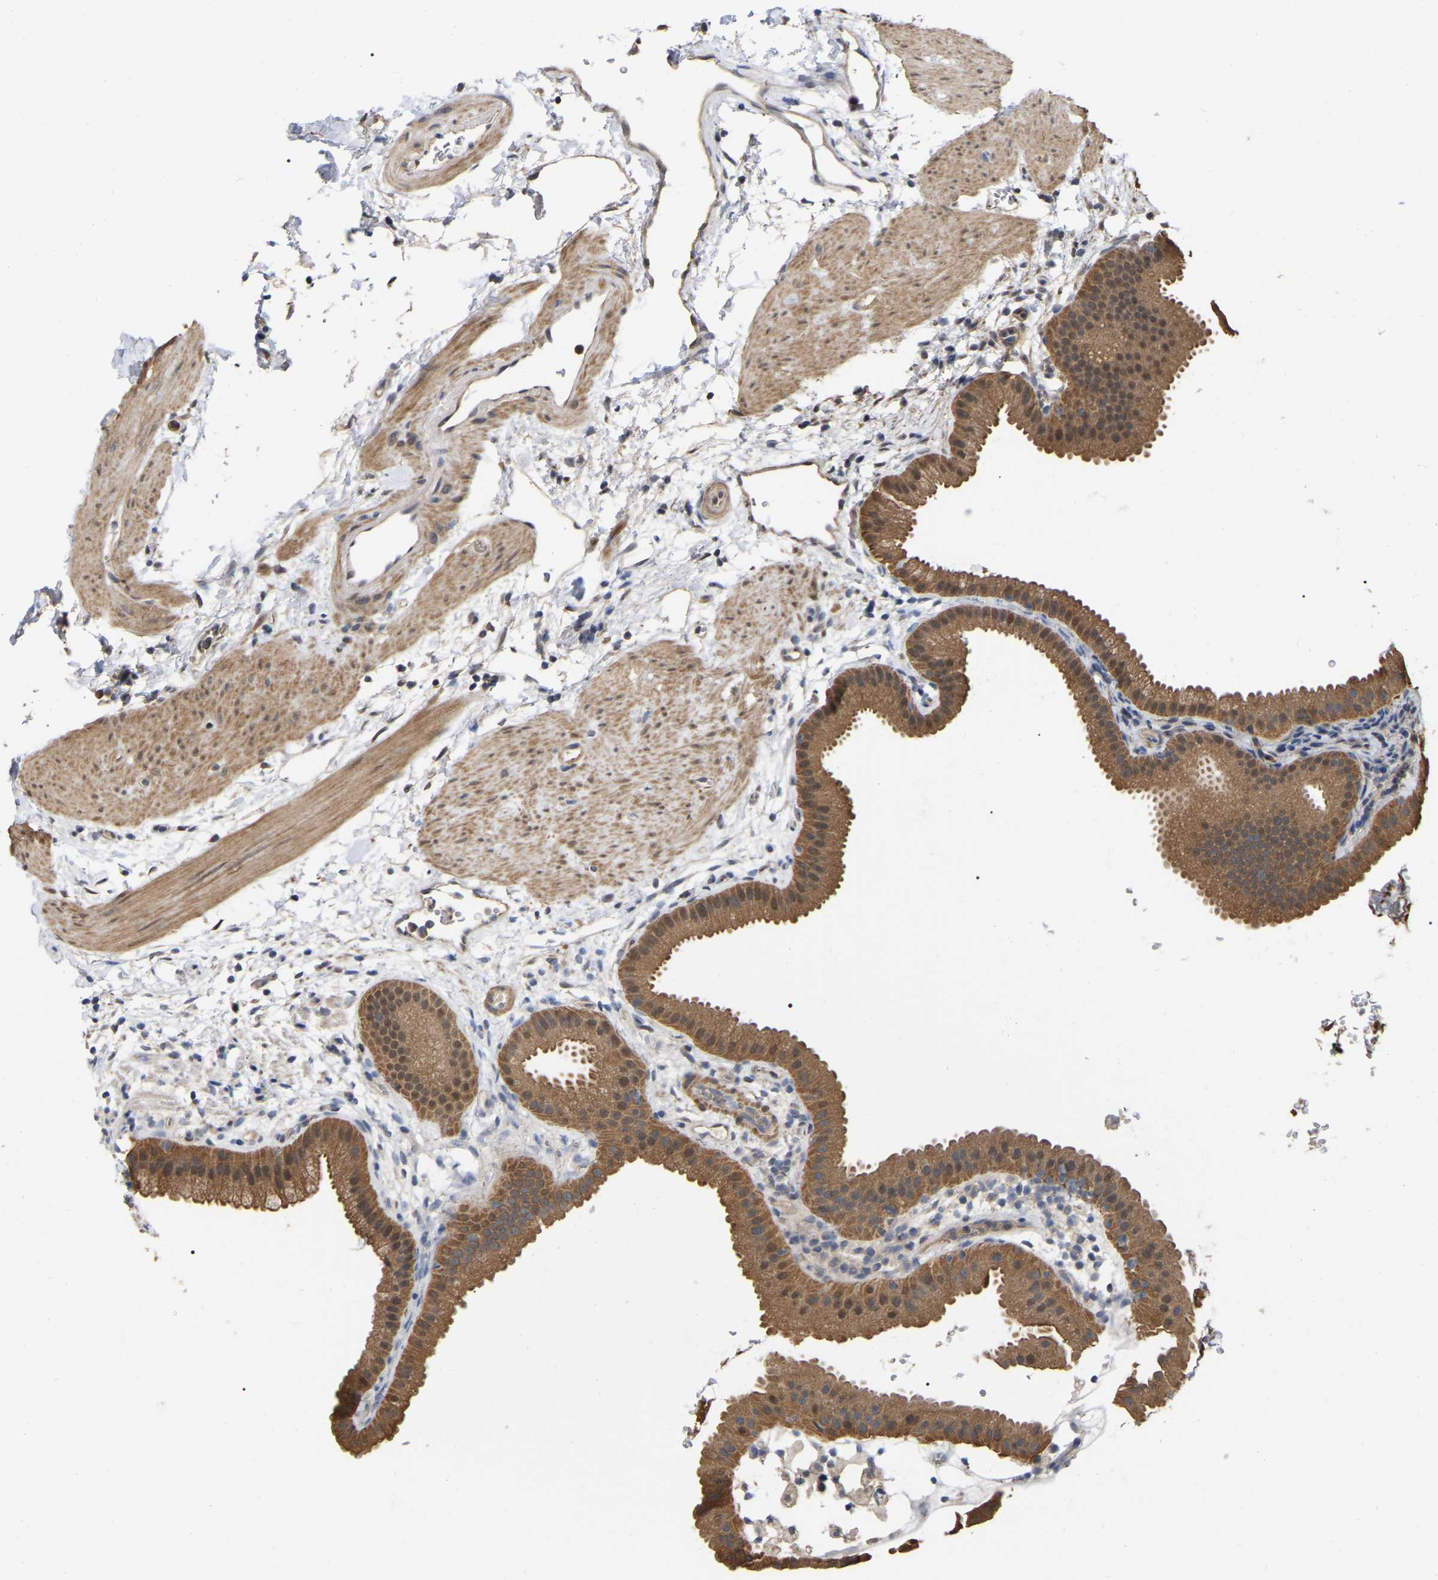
{"staining": {"intensity": "moderate", "quantity": ">75%", "location": "cytoplasmic/membranous"}, "tissue": "gallbladder", "cell_type": "Glandular cells", "image_type": "normal", "snomed": [{"axis": "morphology", "description": "Normal tissue, NOS"}, {"axis": "topography", "description": "Gallbladder"}], "caption": "The immunohistochemical stain labels moderate cytoplasmic/membranous staining in glandular cells of benign gallbladder. The staining is performed using DAB brown chromogen to label protein expression. The nuclei are counter-stained blue using hematoxylin.", "gene": "FAM219A", "patient": {"sex": "female", "age": 64}}